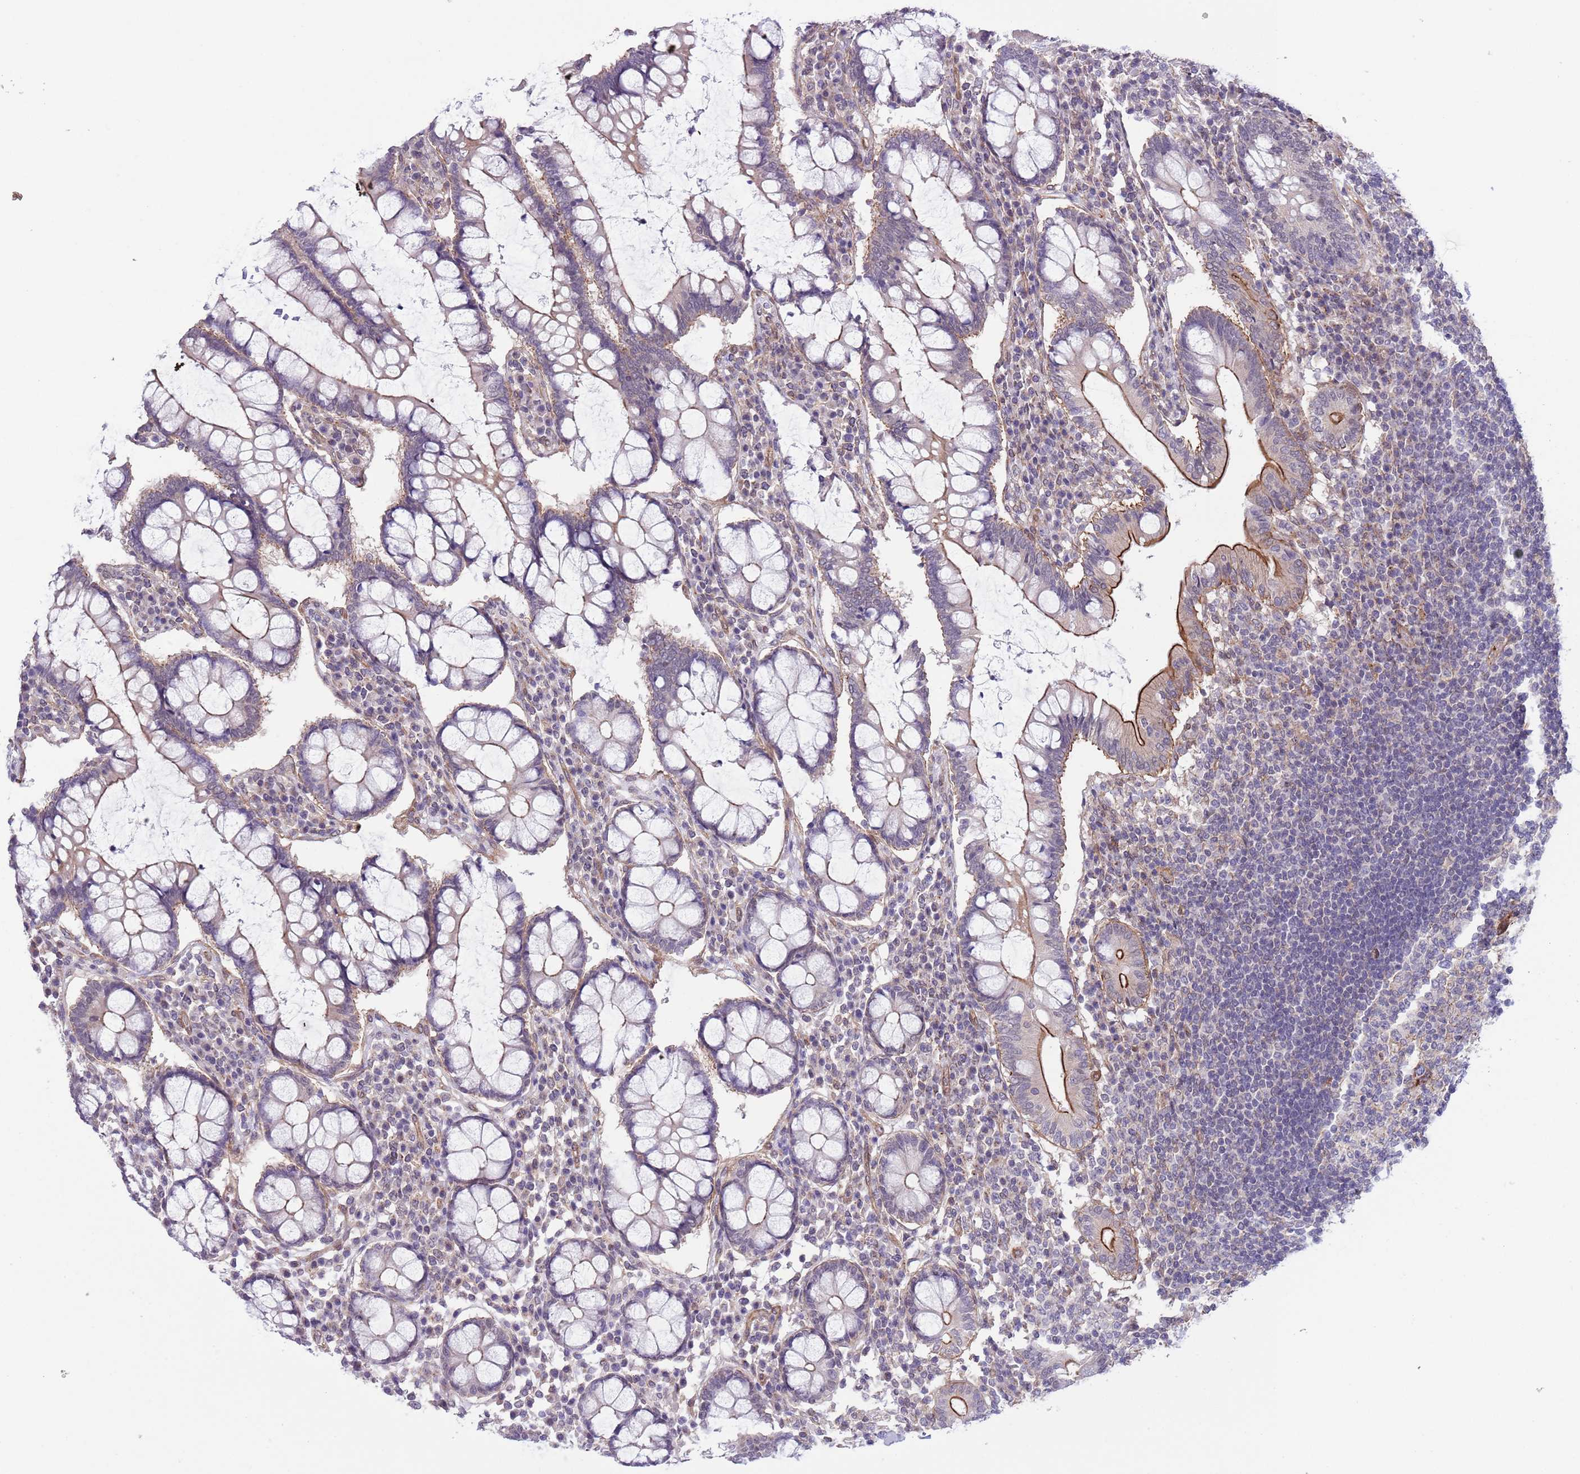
{"staining": {"intensity": "moderate", "quantity": ">75%", "location": "cytoplasmic/membranous"}, "tissue": "colon", "cell_type": "Endothelial cells", "image_type": "normal", "snomed": [{"axis": "morphology", "description": "Normal tissue, NOS"}, {"axis": "topography", "description": "Colon"}], "caption": "Moderate cytoplasmic/membranous staining is present in approximately >75% of endothelial cells in benign colon. The protein is stained brown, and the nuclei are stained in blue (DAB IHC with brightfield microscopy, high magnification).", "gene": "CREBZF", "patient": {"sex": "female", "age": 79}}